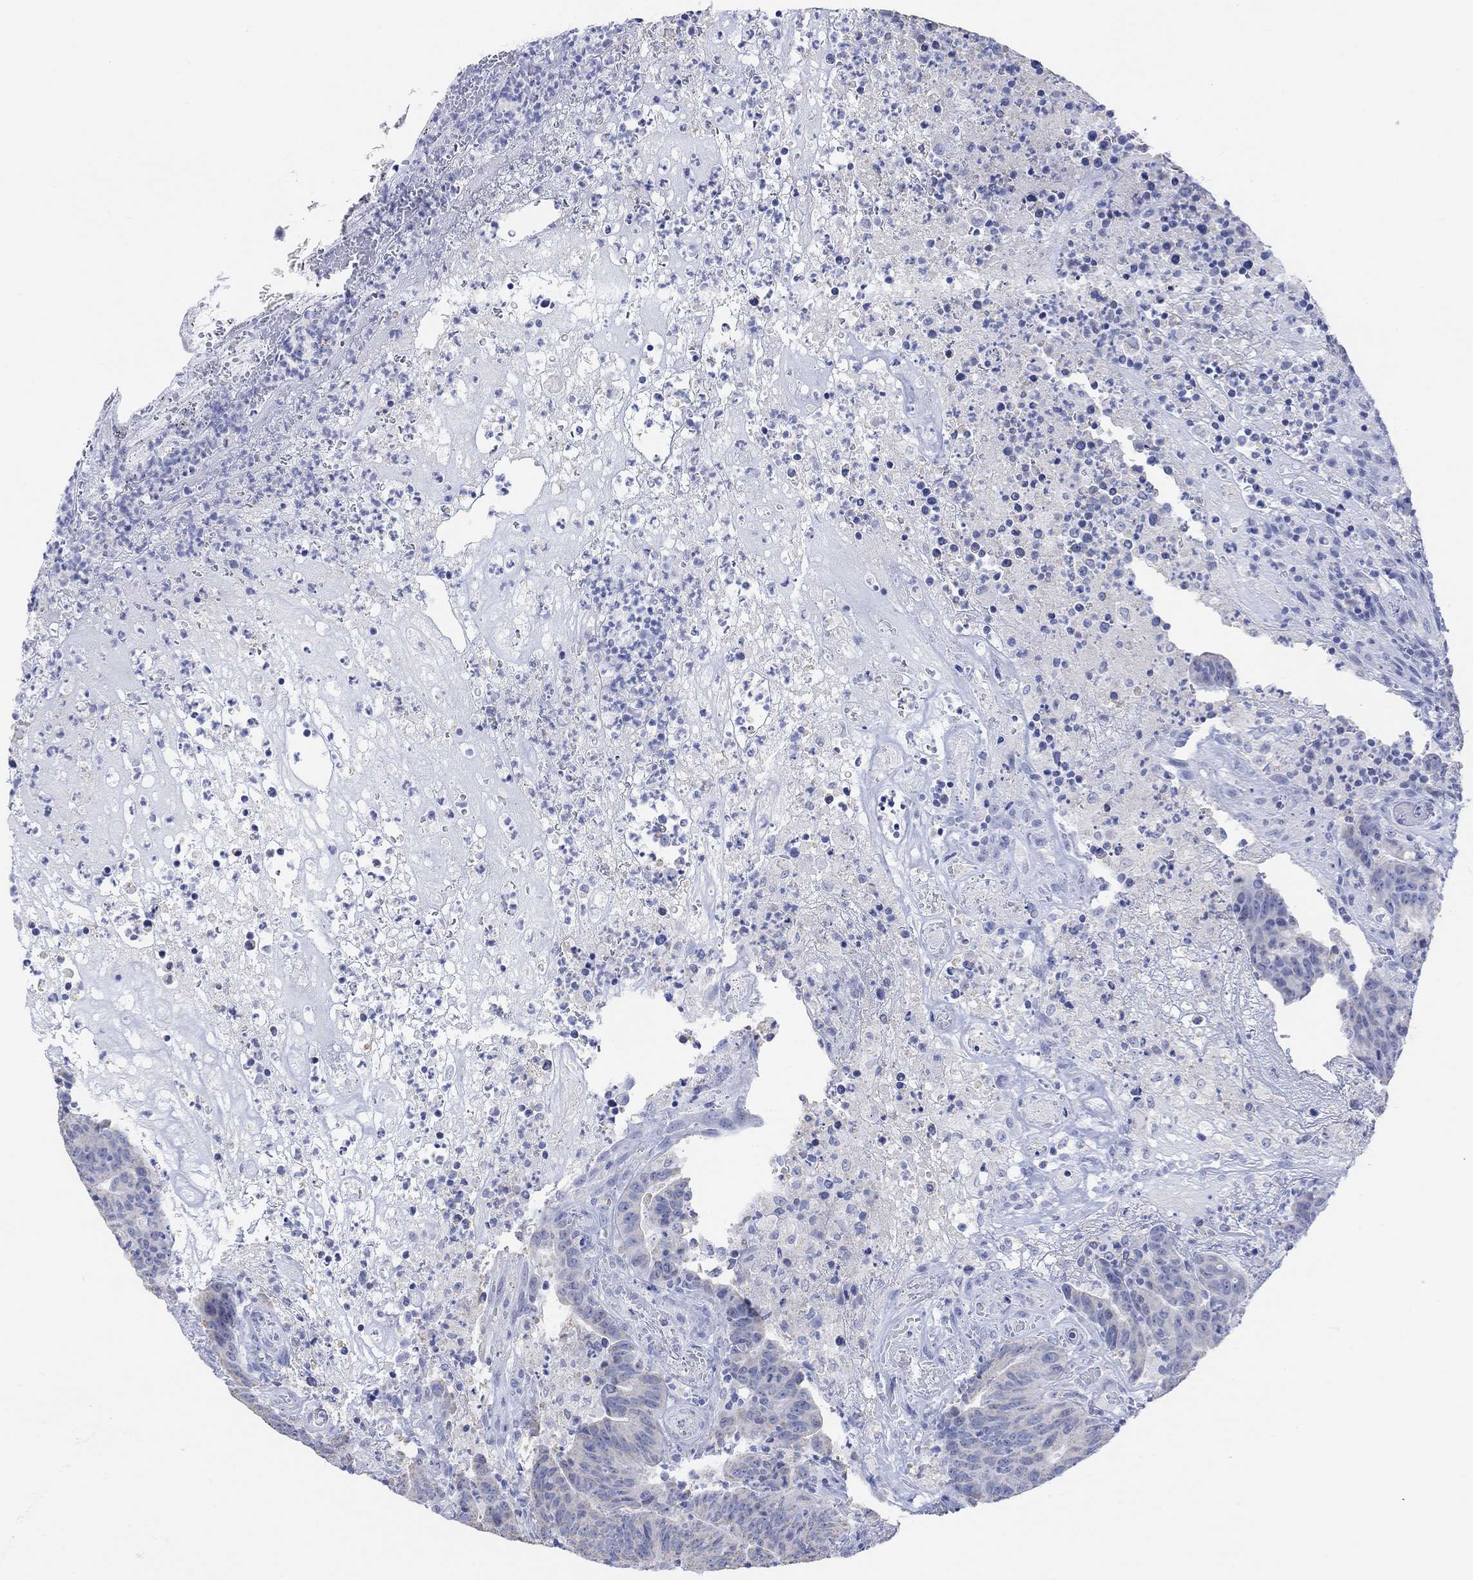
{"staining": {"intensity": "negative", "quantity": "none", "location": "none"}, "tissue": "colorectal cancer", "cell_type": "Tumor cells", "image_type": "cancer", "snomed": [{"axis": "morphology", "description": "Adenocarcinoma, NOS"}, {"axis": "topography", "description": "Colon"}], "caption": "A high-resolution photomicrograph shows immunohistochemistry (IHC) staining of colorectal cancer, which displays no significant expression in tumor cells. Brightfield microscopy of immunohistochemistry (IHC) stained with DAB (brown) and hematoxylin (blue), captured at high magnification.", "gene": "SYT12", "patient": {"sex": "female", "age": 75}}